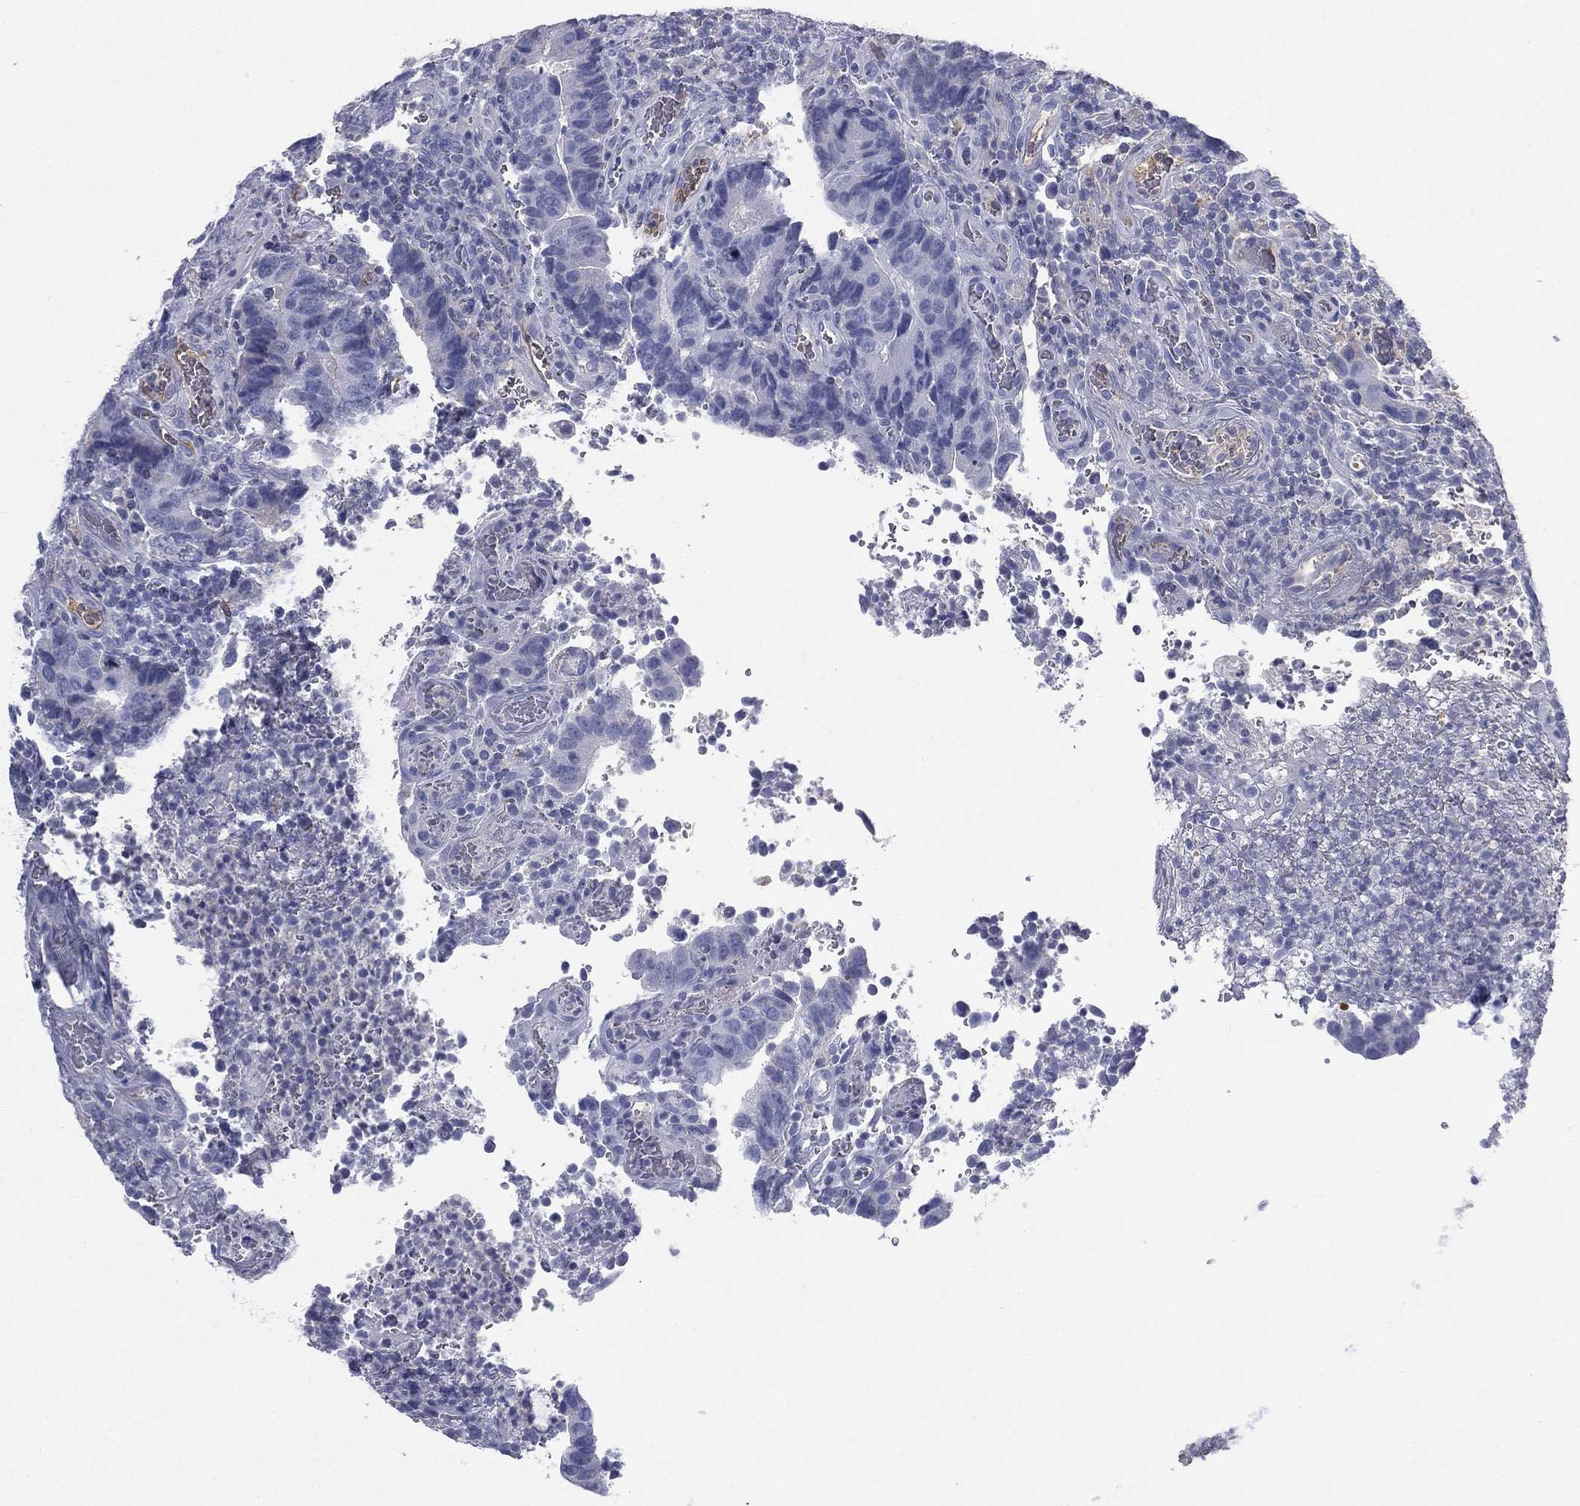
{"staining": {"intensity": "negative", "quantity": "none", "location": "none"}, "tissue": "colorectal cancer", "cell_type": "Tumor cells", "image_type": "cancer", "snomed": [{"axis": "morphology", "description": "Adenocarcinoma, NOS"}, {"axis": "topography", "description": "Colon"}], "caption": "Immunohistochemistry of adenocarcinoma (colorectal) shows no staining in tumor cells.", "gene": "HP", "patient": {"sex": "female", "age": 56}}